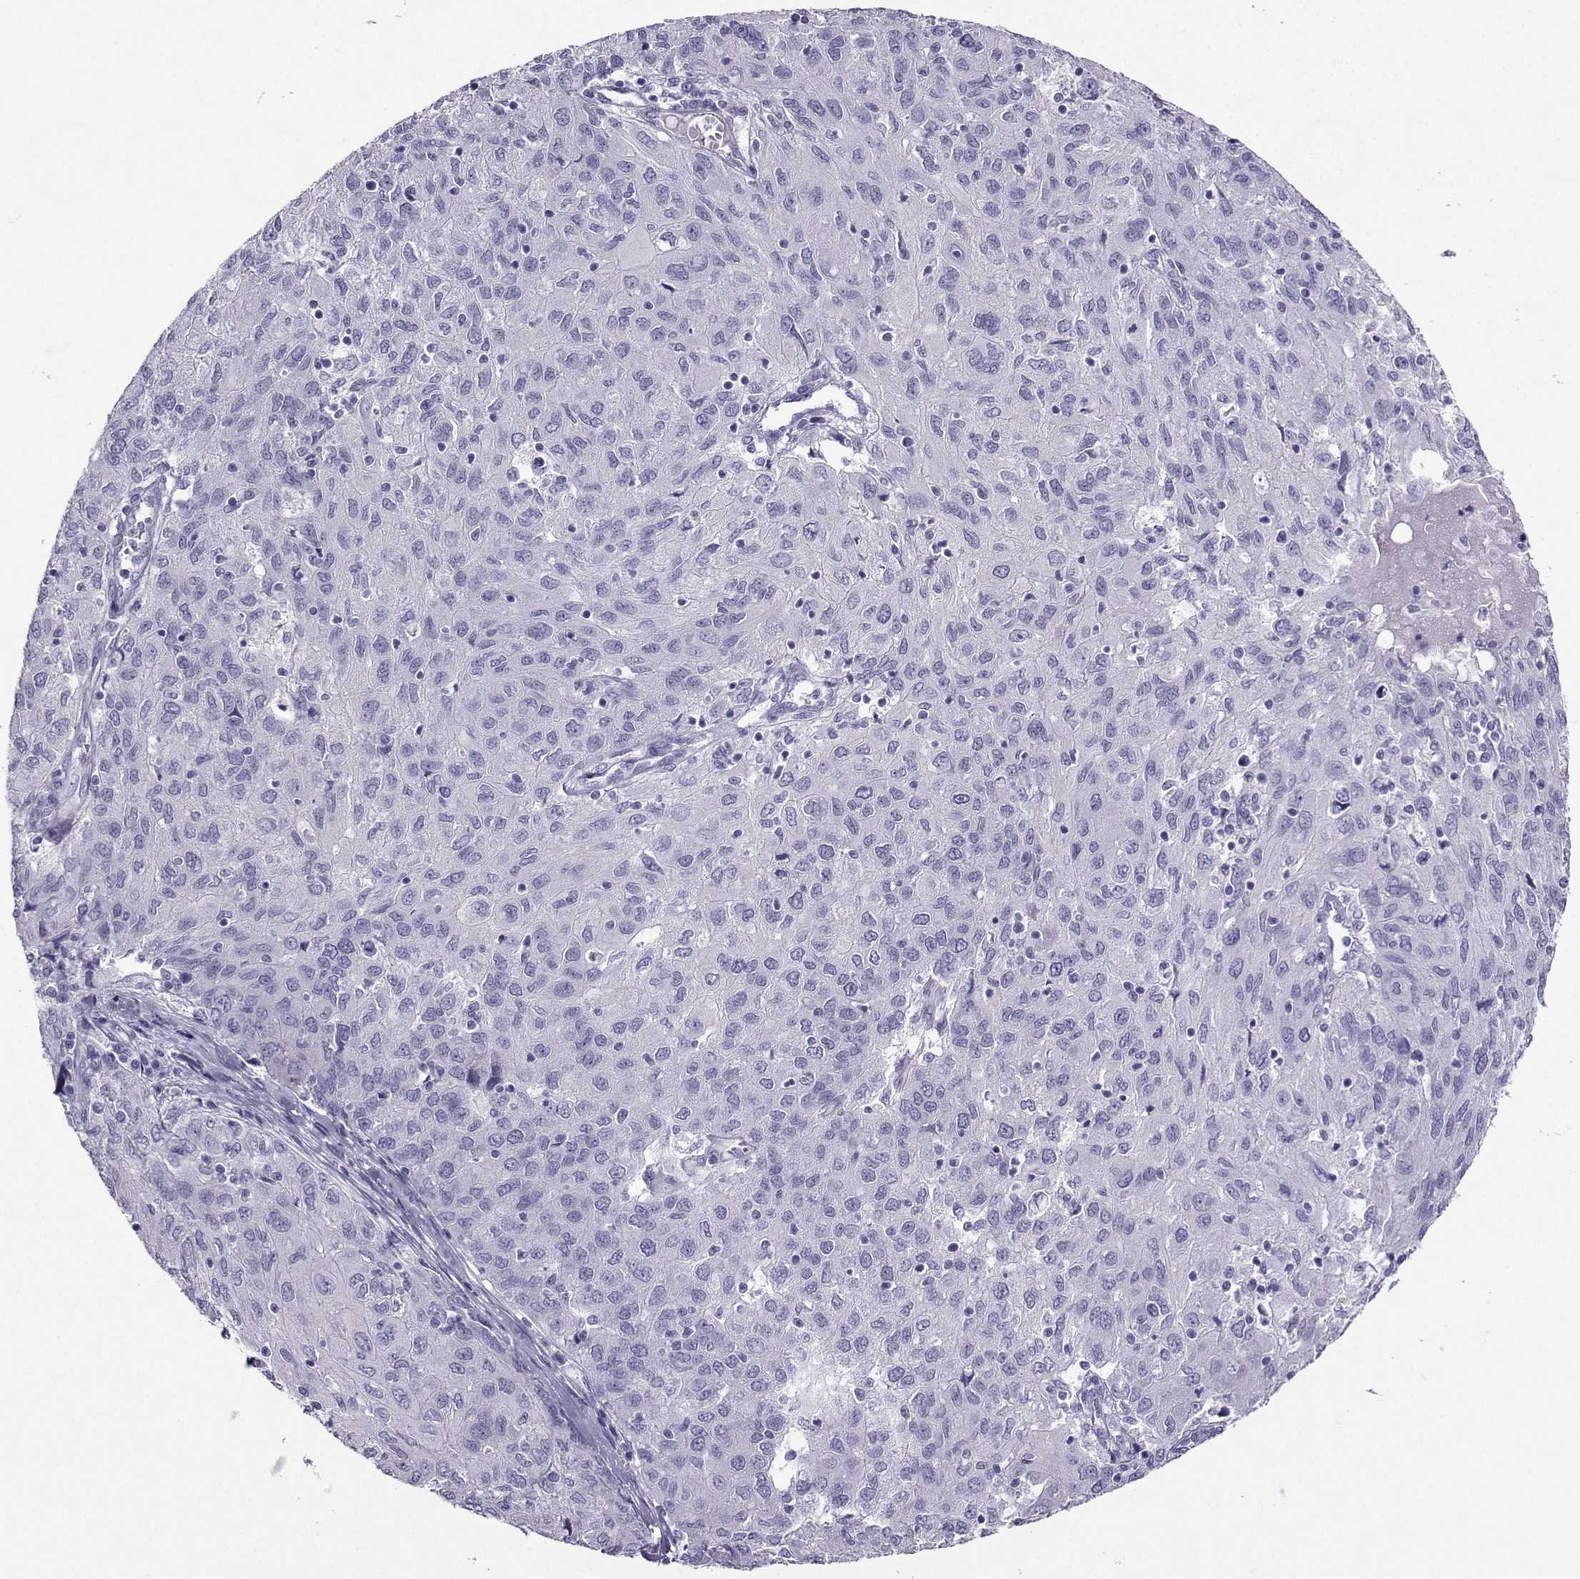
{"staining": {"intensity": "negative", "quantity": "none", "location": "none"}, "tissue": "ovarian cancer", "cell_type": "Tumor cells", "image_type": "cancer", "snomed": [{"axis": "morphology", "description": "Carcinoma, endometroid"}, {"axis": "topography", "description": "Ovary"}], "caption": "IHC of ovarian cancer demonstrates no staining in tumor cells.", "gene": "CRYBB1", "patient": {"sex": "female", "age": 50}}